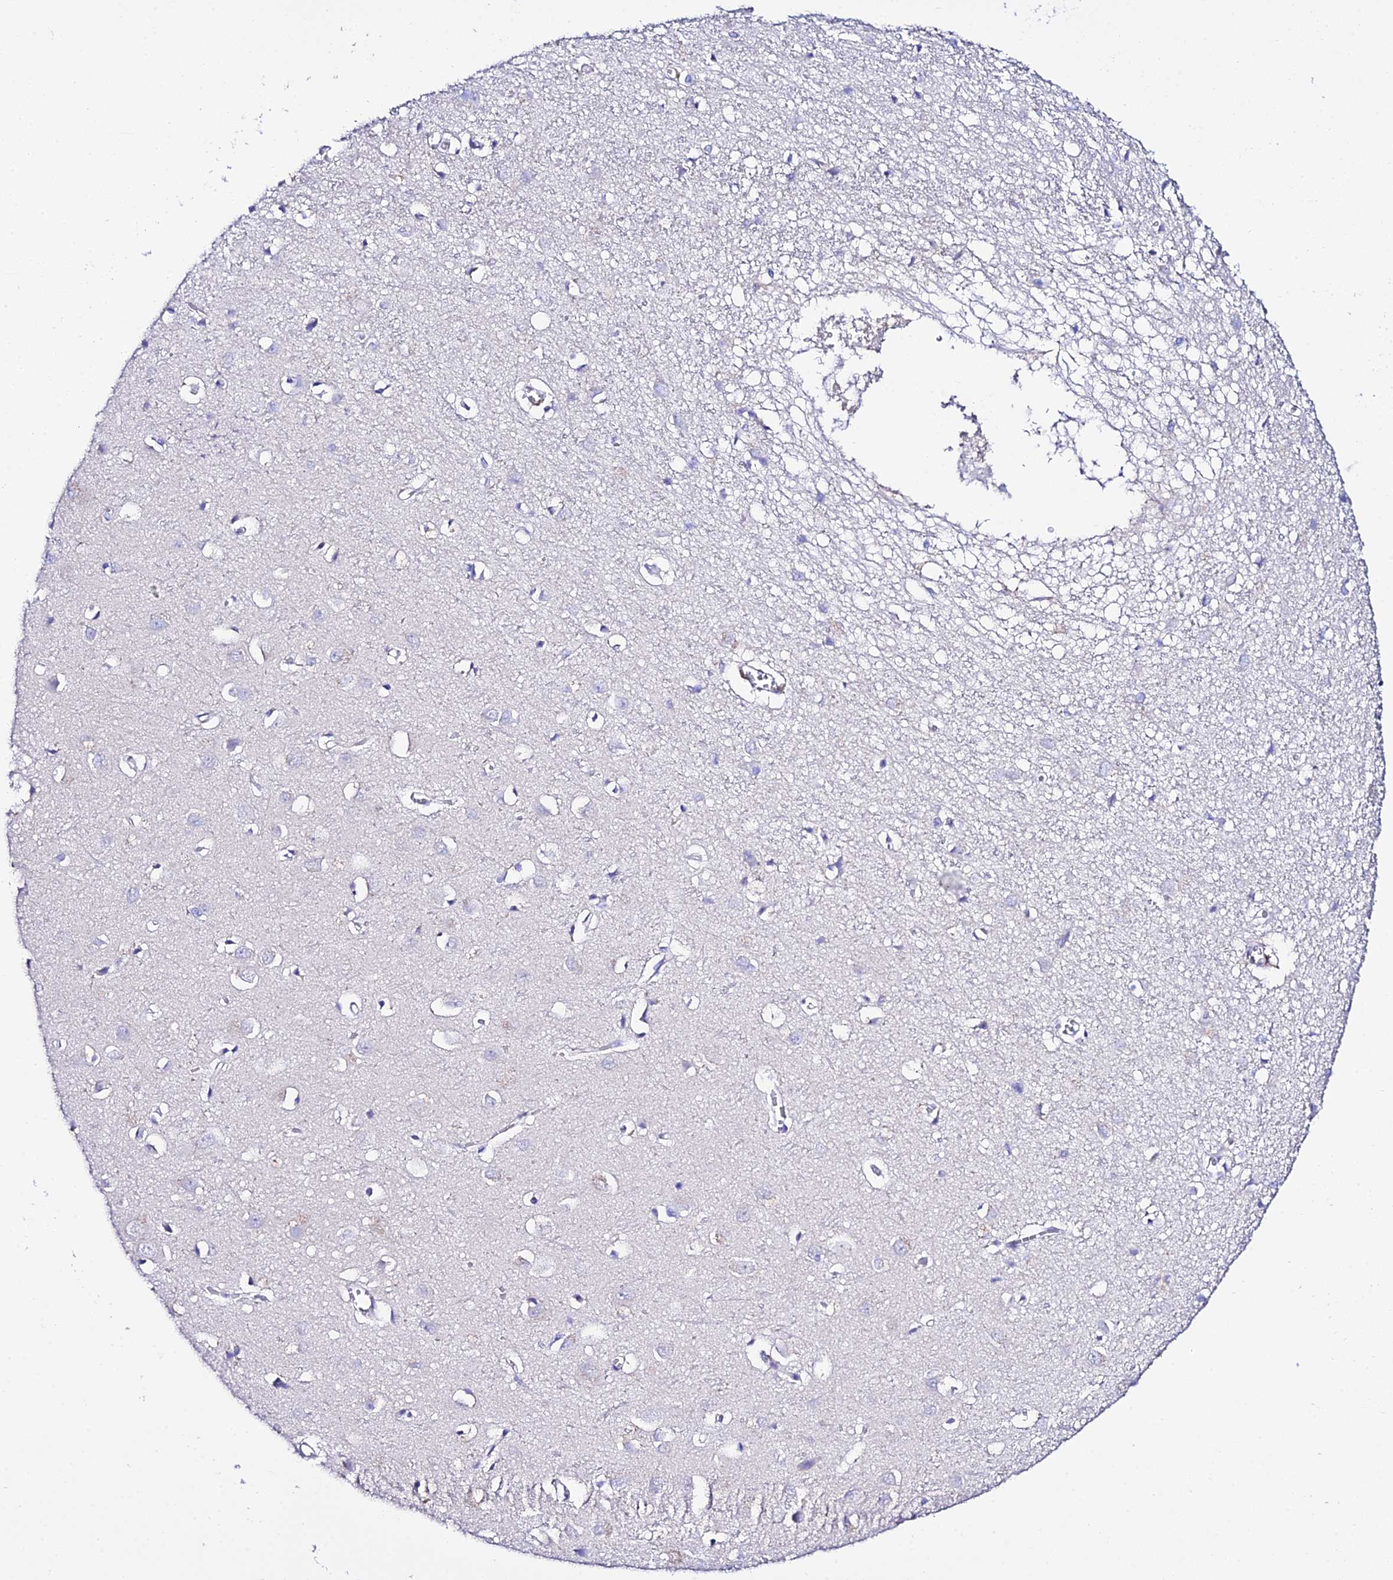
{"staining": {"intensity": "negative", "quantity": "none", "location": "none"}, "tissue": "cerebral cortex", "cell_type": "Endothelial cells", "image_type": "normal", "snomed": [{"axis": "morphology", "description": "Normal tissue, NOS"}, {"axis": "topography", "description": "Cerebral cortex"}], "caption": "A high-resolution histopathology image shows IHC staining of unremarkable cerebral cortex, which shows no significant positivity in endothelial cells. Nuclei are stained in blue.", "gene": "TMEM117", "patient": {"sex": "female", "age": 64}}